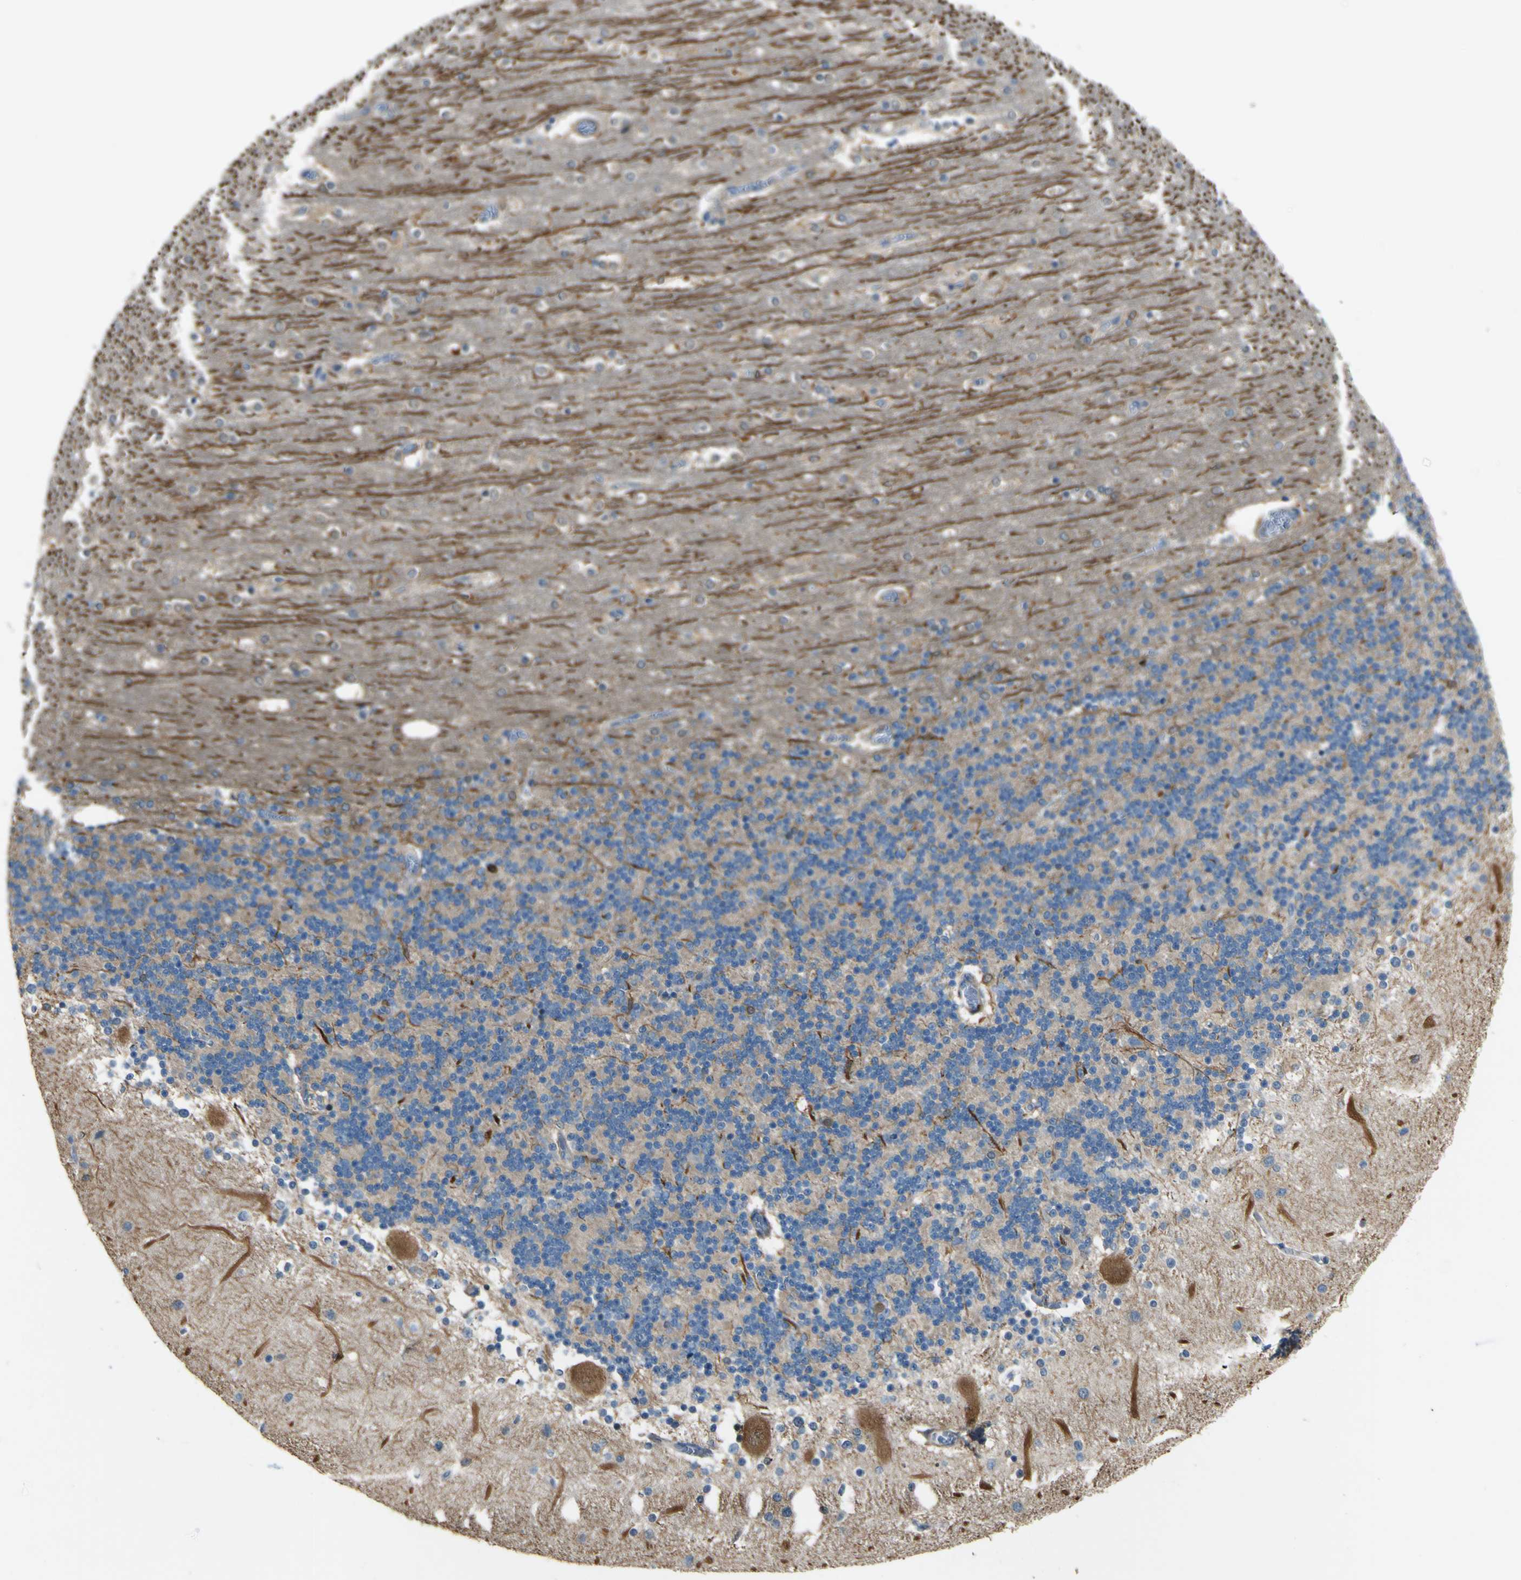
{"staining": {"intensity": "moderate", "quantity": ">75%", "location": "cytoplasmic/membranous"}, "tissue": "cerebellum", "cell_type": "Cells in granular layer", "image_type": "normal", "snomed": [{"axis": "morphology", "description": "Normal tissue, NOS"}, {"axis": "topography", "description": "Cerebellum"}], "caption": "Protein expression analysis of normal cerebellum displays moderate cytoplasmic/membranous staining in approximately >75% of cells in granular layer.", "gene": "PCDHB5", "patient": {"sex": "female", "age": 54}}